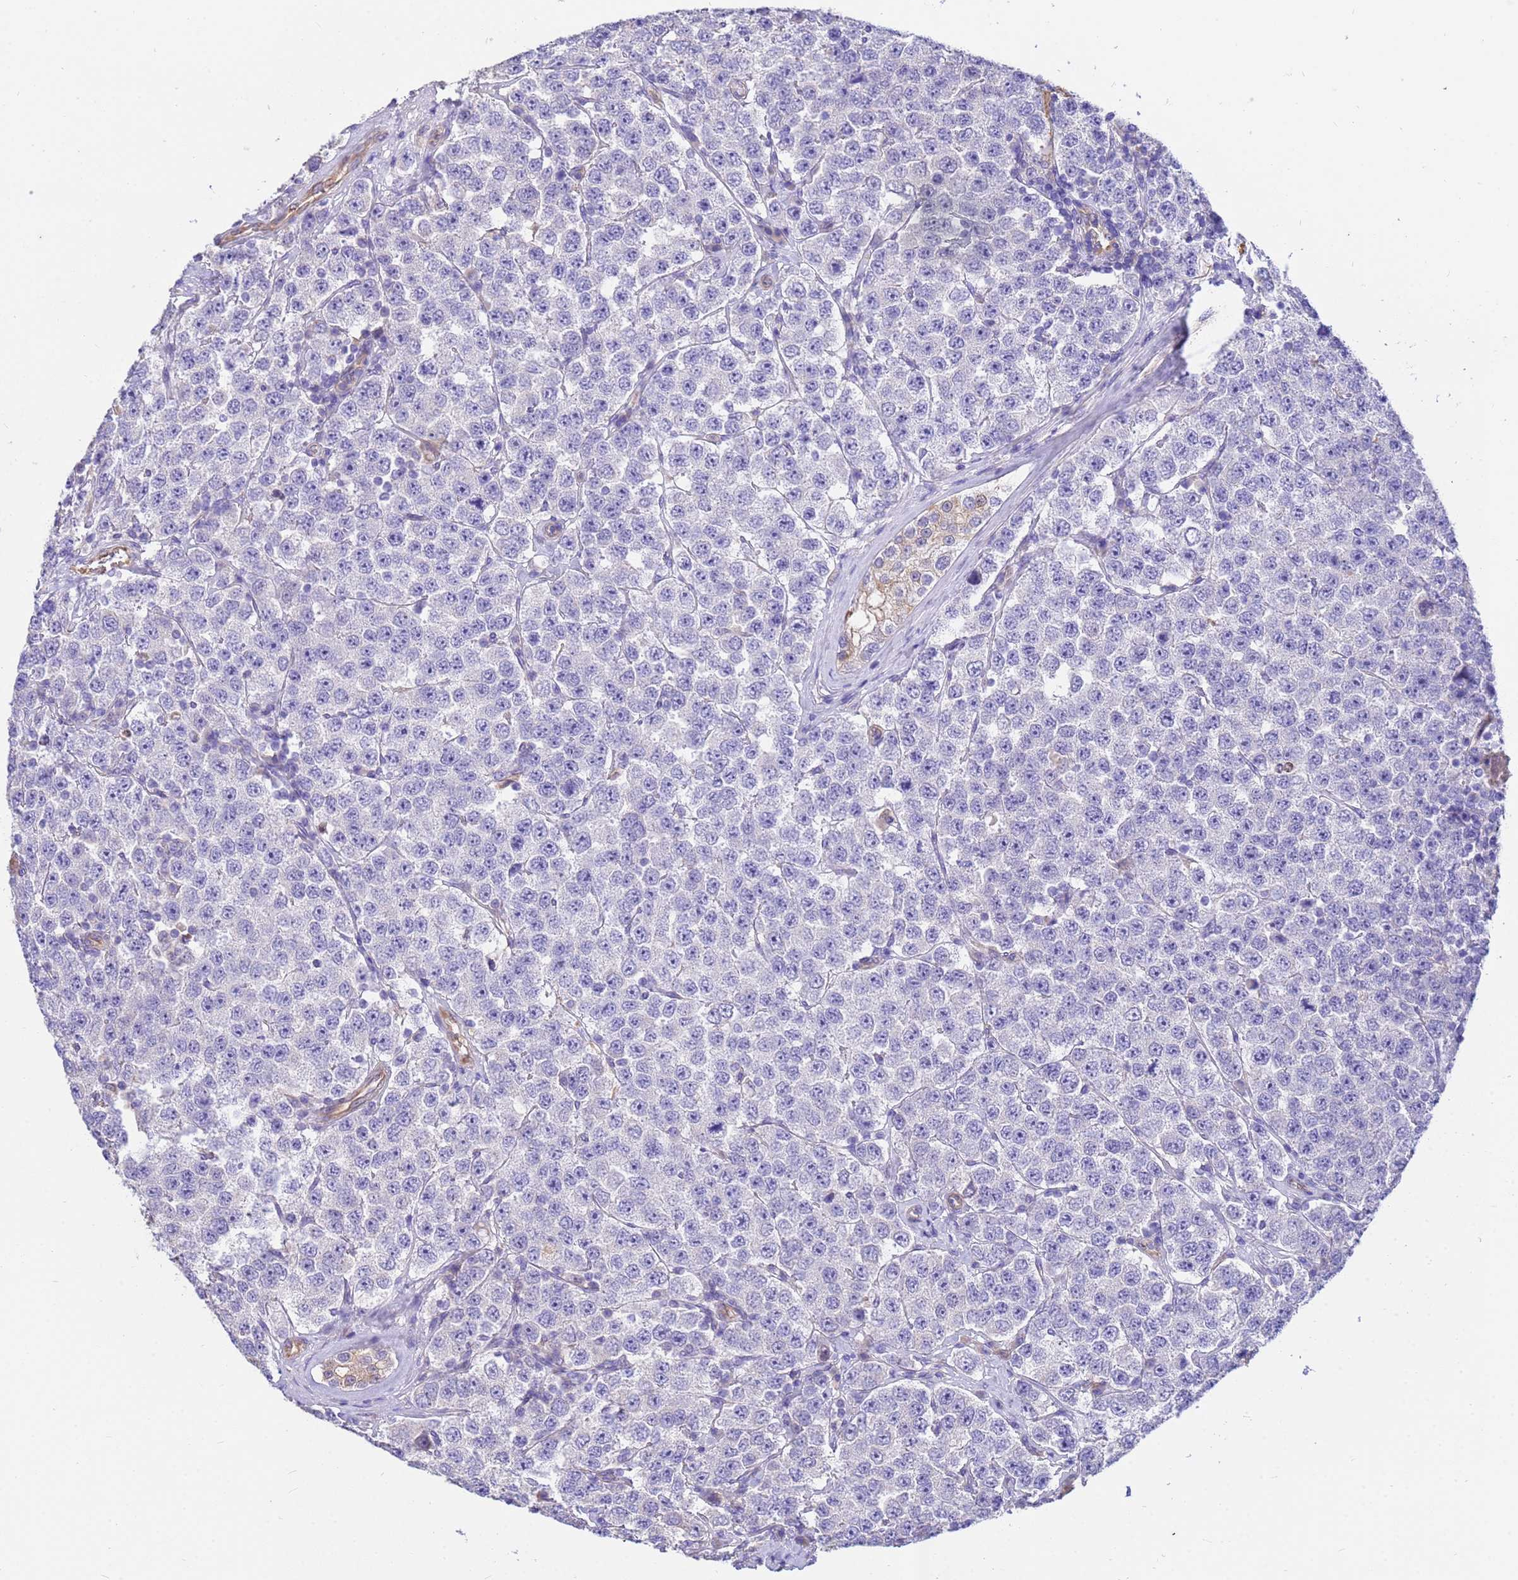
{"staining": {"intensity": "negative", "quantity": "none", "location": "none"}, "tissue": "testis cancer", "cell_type": "Tumor cells", "image_type": "cancer", "snomed": [{"axis": "morphology", "description": "Seminoma, NOS"}, {"axis": "topography", "description": "Testis"}], "caption": "Tumor cells show no significant protein staining in testis cancer (seminoma).", "gene": "TCEAL3", "patient": {"sex": "male", "age": 28}}